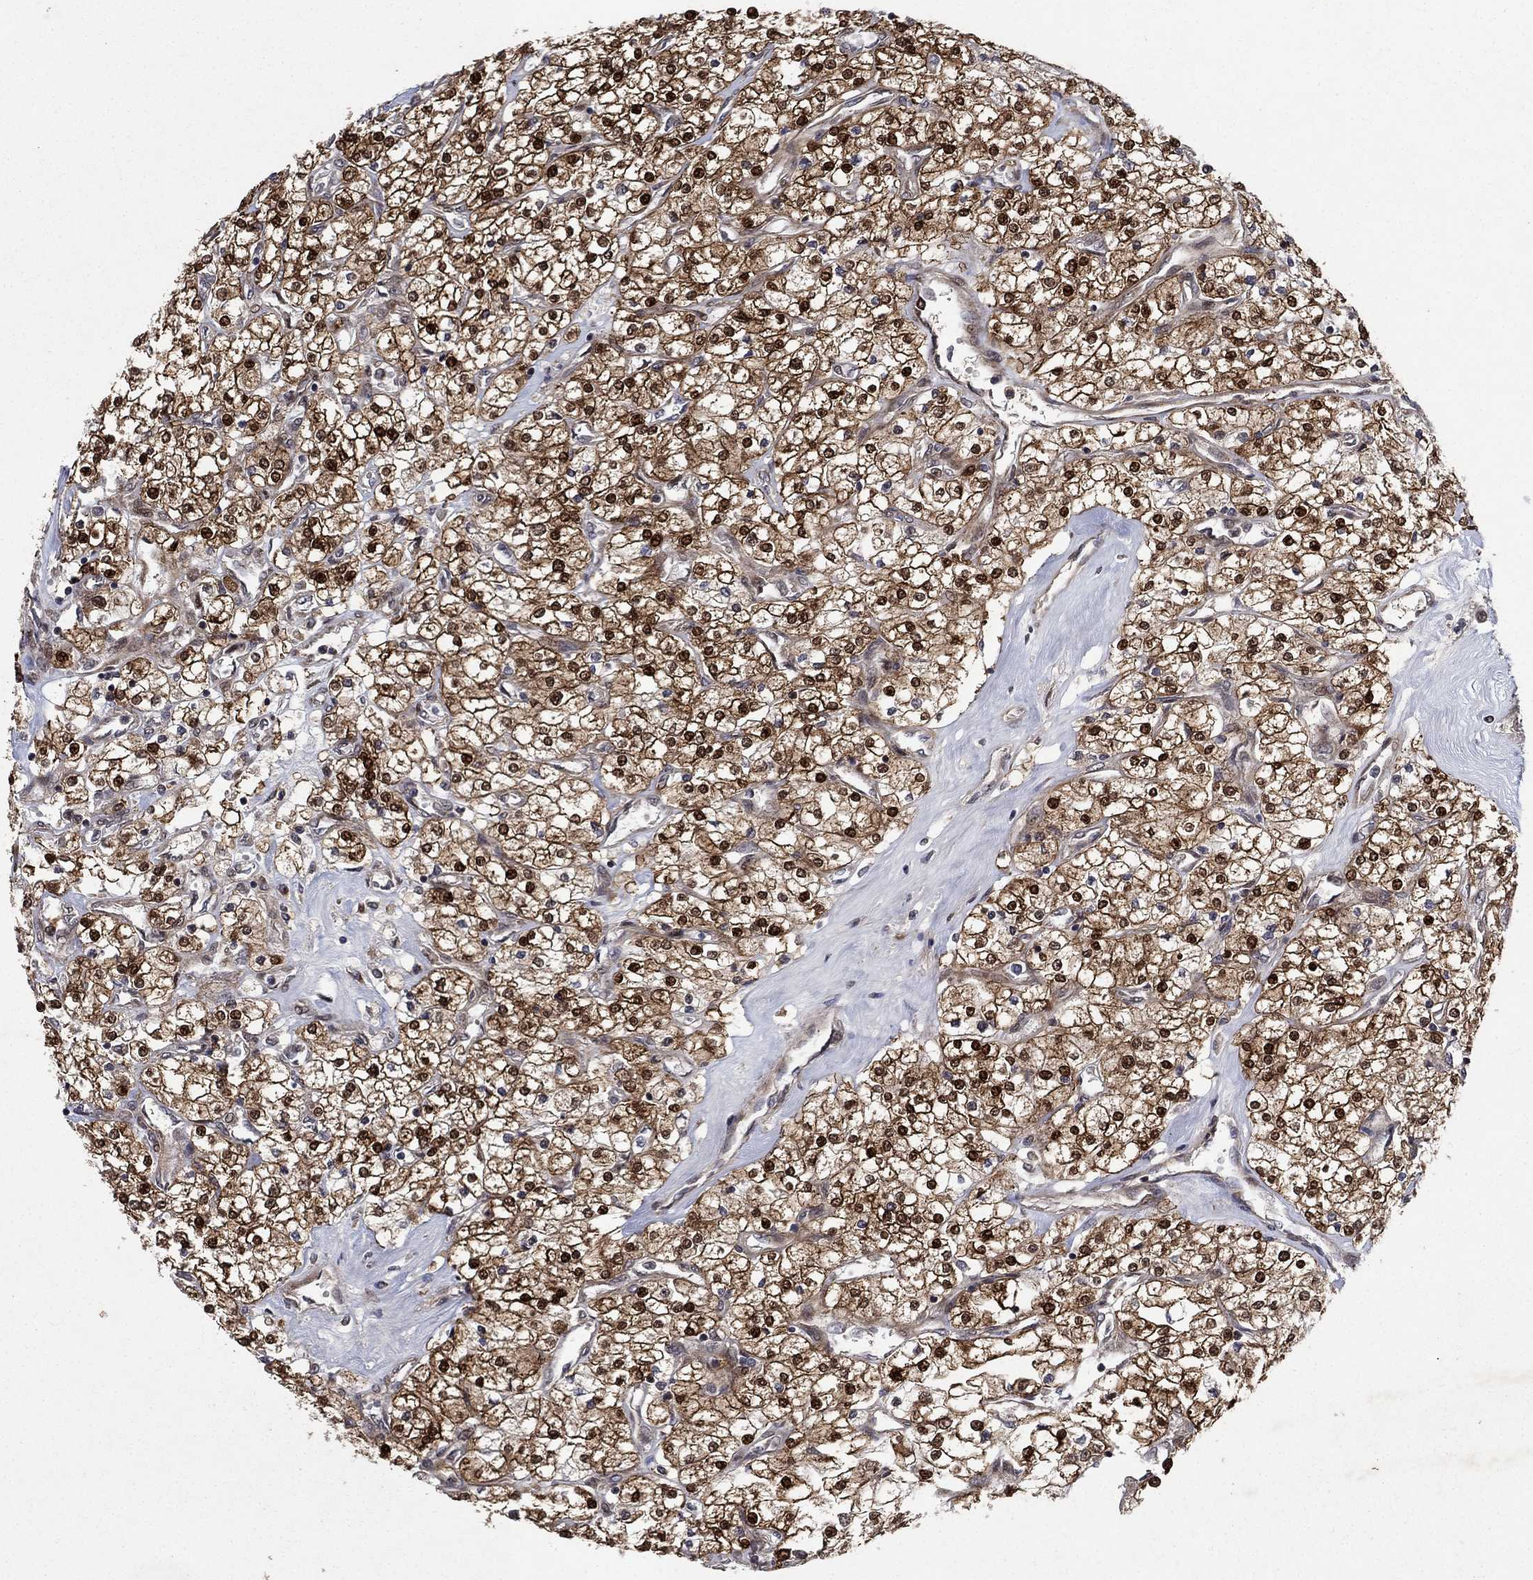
{"staining": {"intensity": "strong", "quantity": ">75%", "location": "cytoplasmic/membranous,nuclear"}, "tissue": "renal cancer", "cell_type": "Tumor cells", "image_type": "cancer", "snomed": [{"axis": "morphology", "description": "Adenocarcinoma, NOS"}, {"axis": "topography", "description": "Kidney"}], "caption": "Immunohistochemical staining of renal cancer shows strong cytoplasmic/membranous and nuclear protein positivity in about >75% of tumor cells. The staining is performed using DAB (3,3'-diaminobenzidine) brown chromogen to label protein expression. The nuclei are counter-stained blue using hematoxylin.", "gene": "PRICKLE4", "patient": {"sex": "male", "age": 80}}